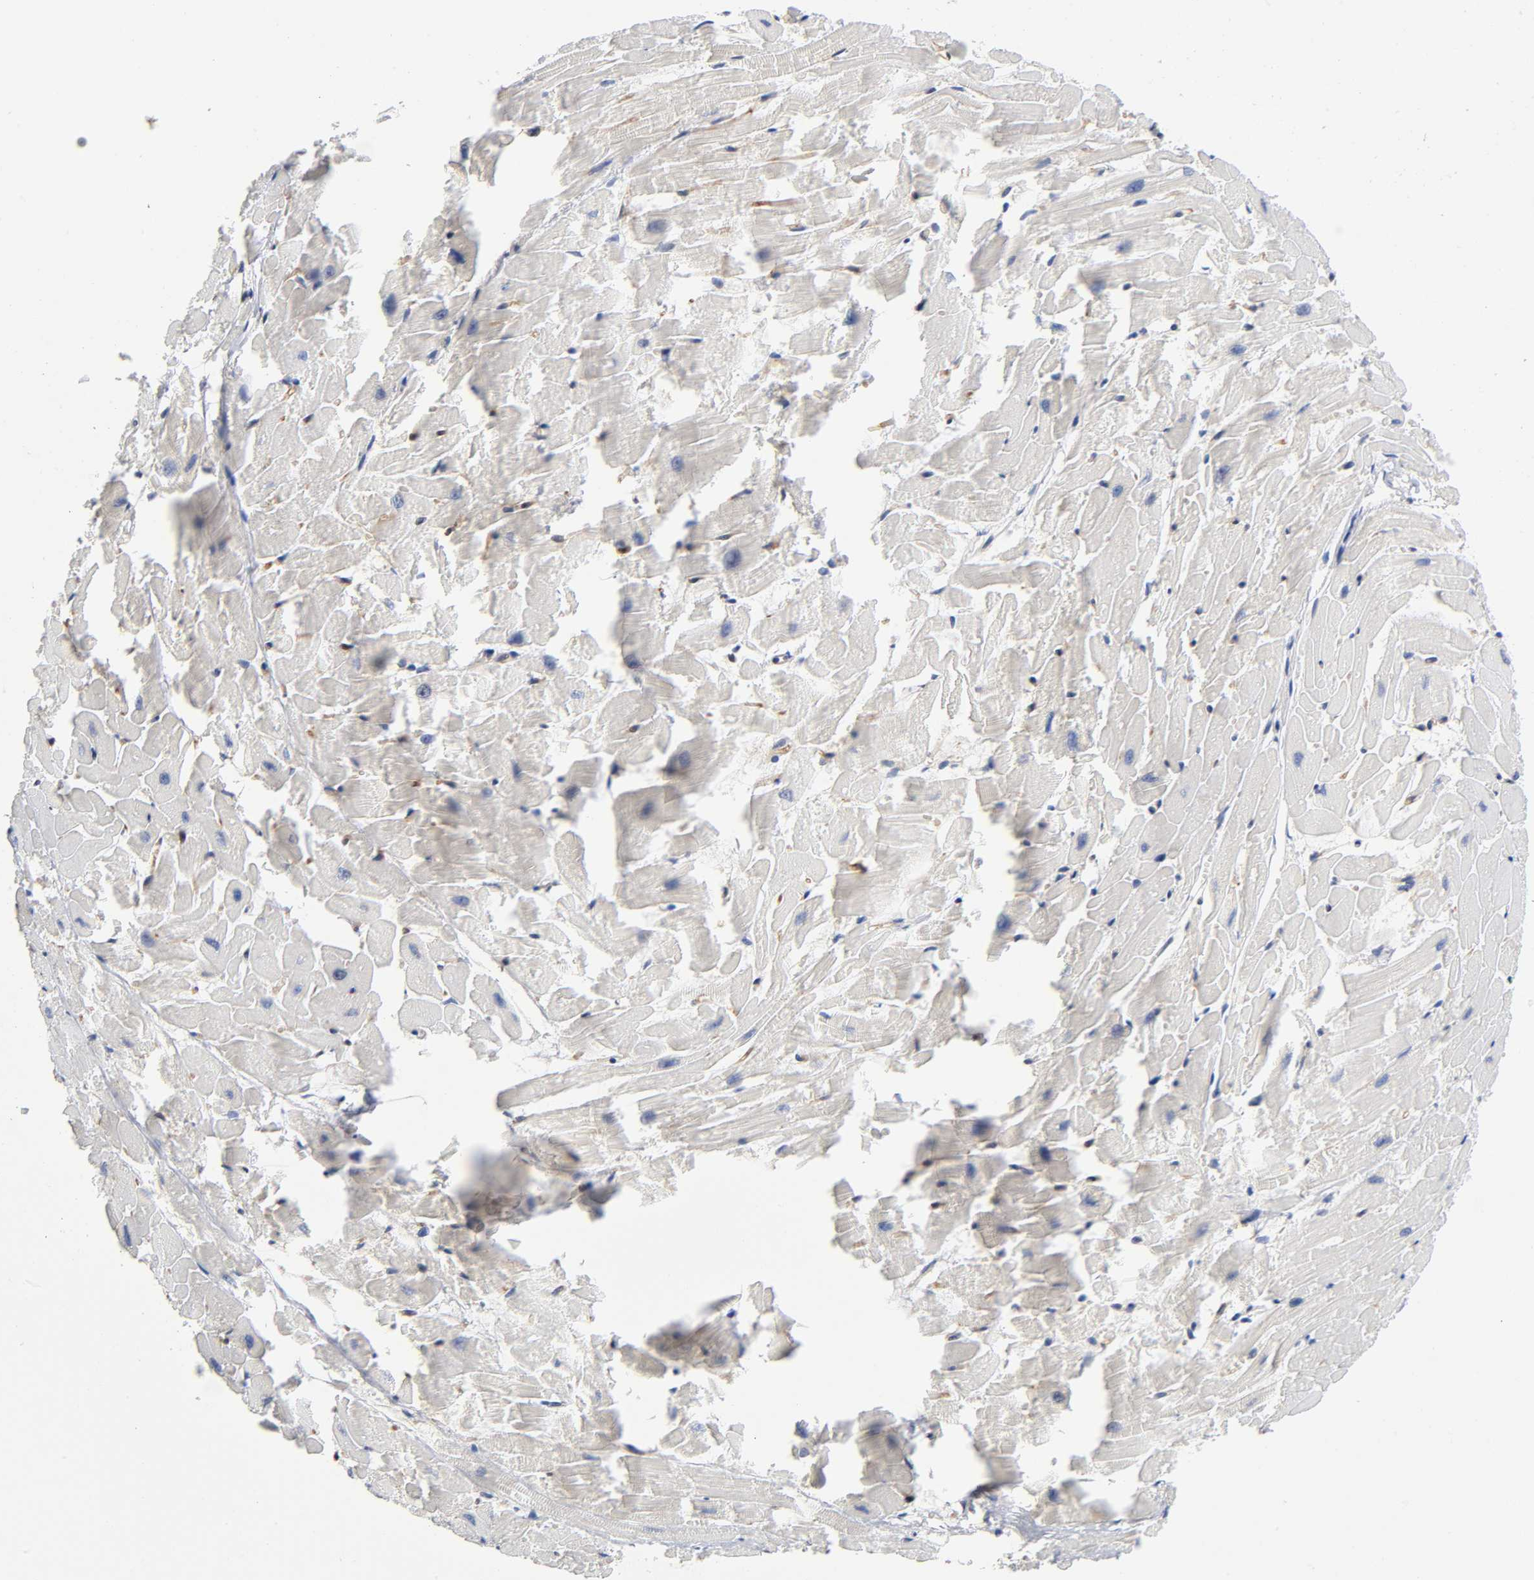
{"staining": {"intensity": "negative", "quantity": "none", "location": "none"}, "tissue": "heart muscle", "cell_type": "Cardiomyocytes", "image_type": "normal", "snomed": [{"axis": "morphology", "description": "Normal tissue, NOS"}, {"axis": "topography", "description": "Heart"}], "caption": "A high-resolution photomicrograph shows IHC staining of unremarkable heart muscle, which shows no significant expression in cardiomyocytes. (DAB immunohistochemistry with hematoxylin counter stain).", "gene": "NOVA1", "patient": {"sex": "female", "age": 19}}